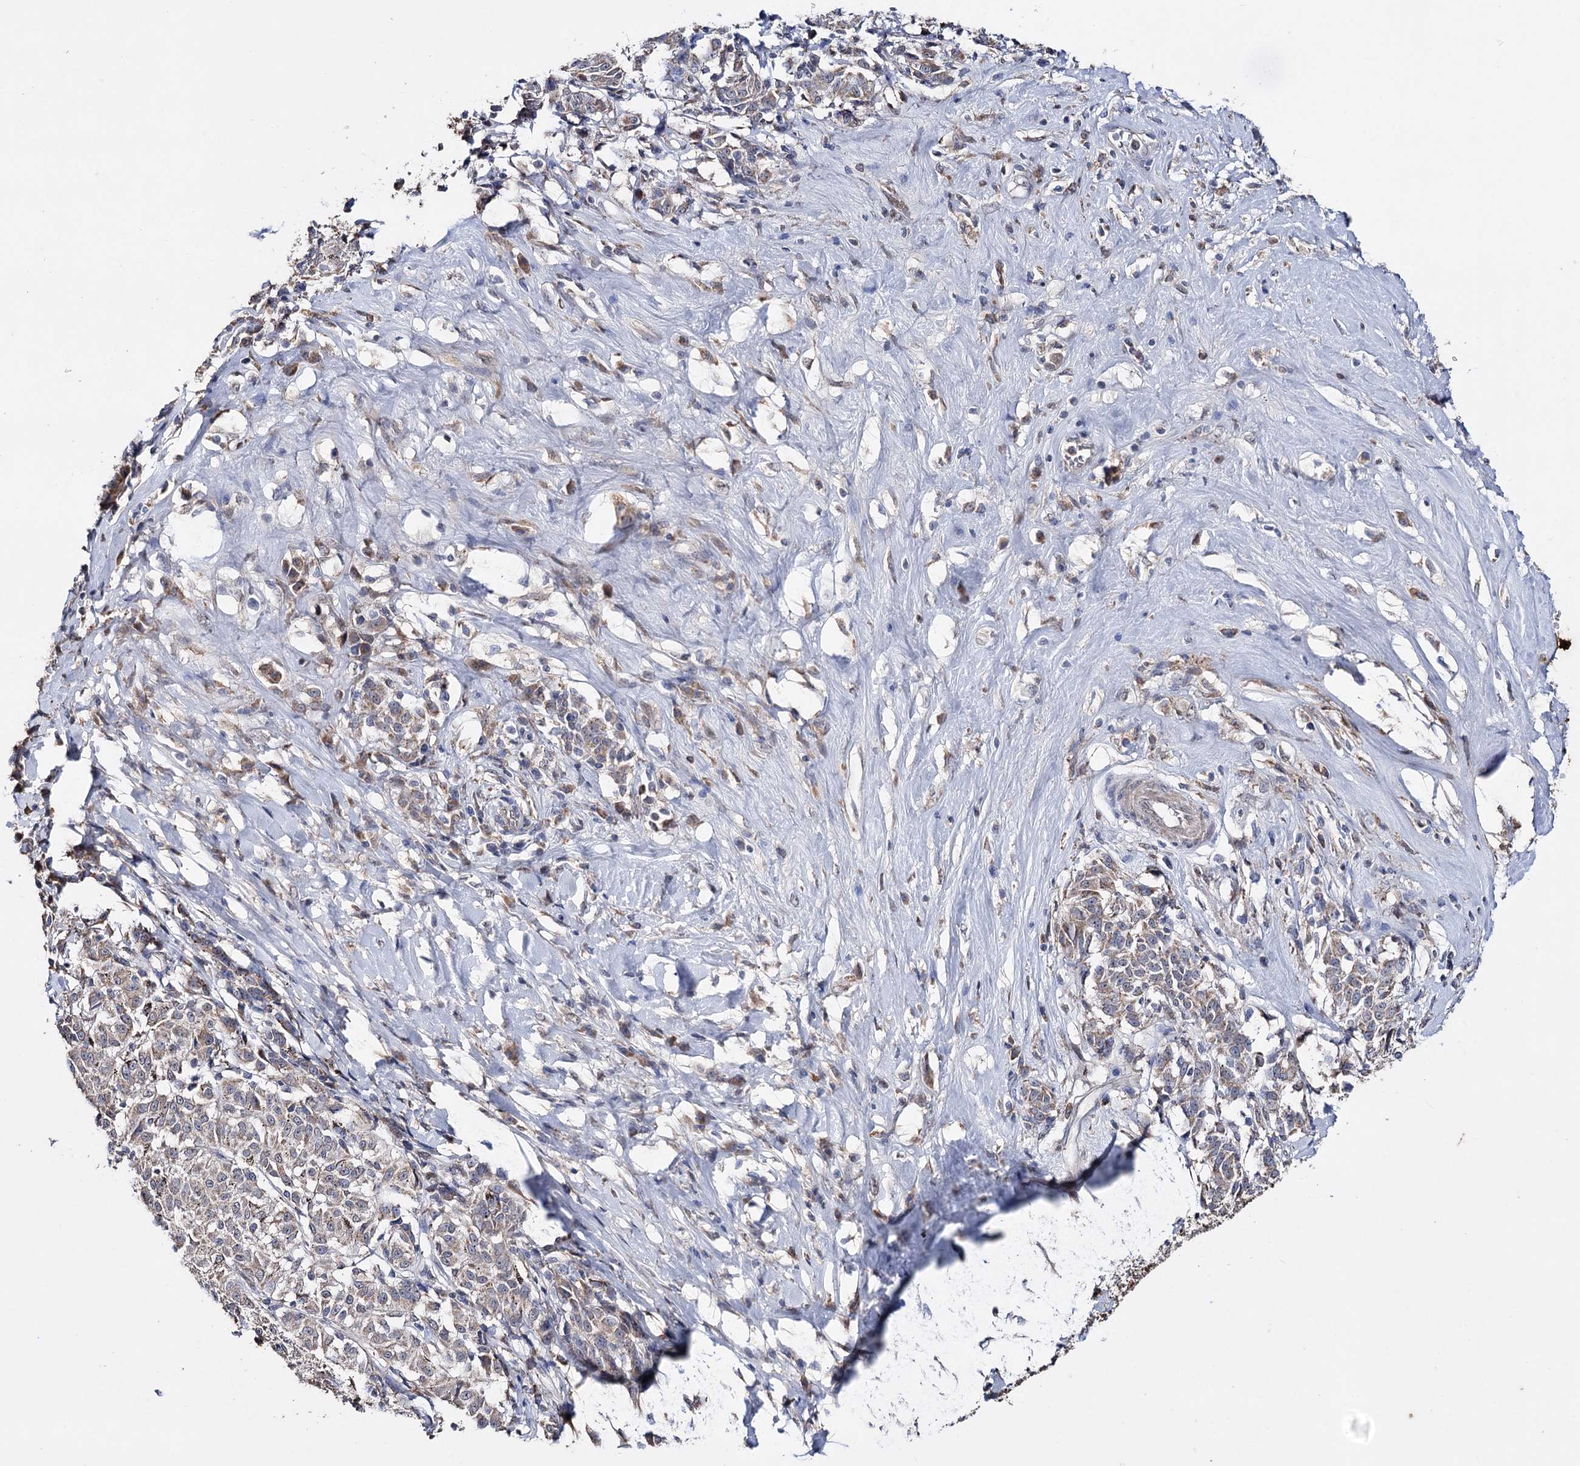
{"staining": {"intensity": "weak", "quantity": ">75%", "location": "cytoplasmic/membranous"}, "tissue": "melanoma", "cell_type": "Tumor cells", "image_type": "cancer", "snomed": [{"axis": "morphology", "description": "Malignant melanoma, NOS"}, {"axis": "topography", "description": "Skin"}], "caption": "Immunohistochemical staining of malignant melanoma demonstrates low levels of weak cytoplasmic/membranous protein expression in approximately >75% of tumor cells.", "gene": "CLPB", "patient": {"sex": "female", "age": 72}}